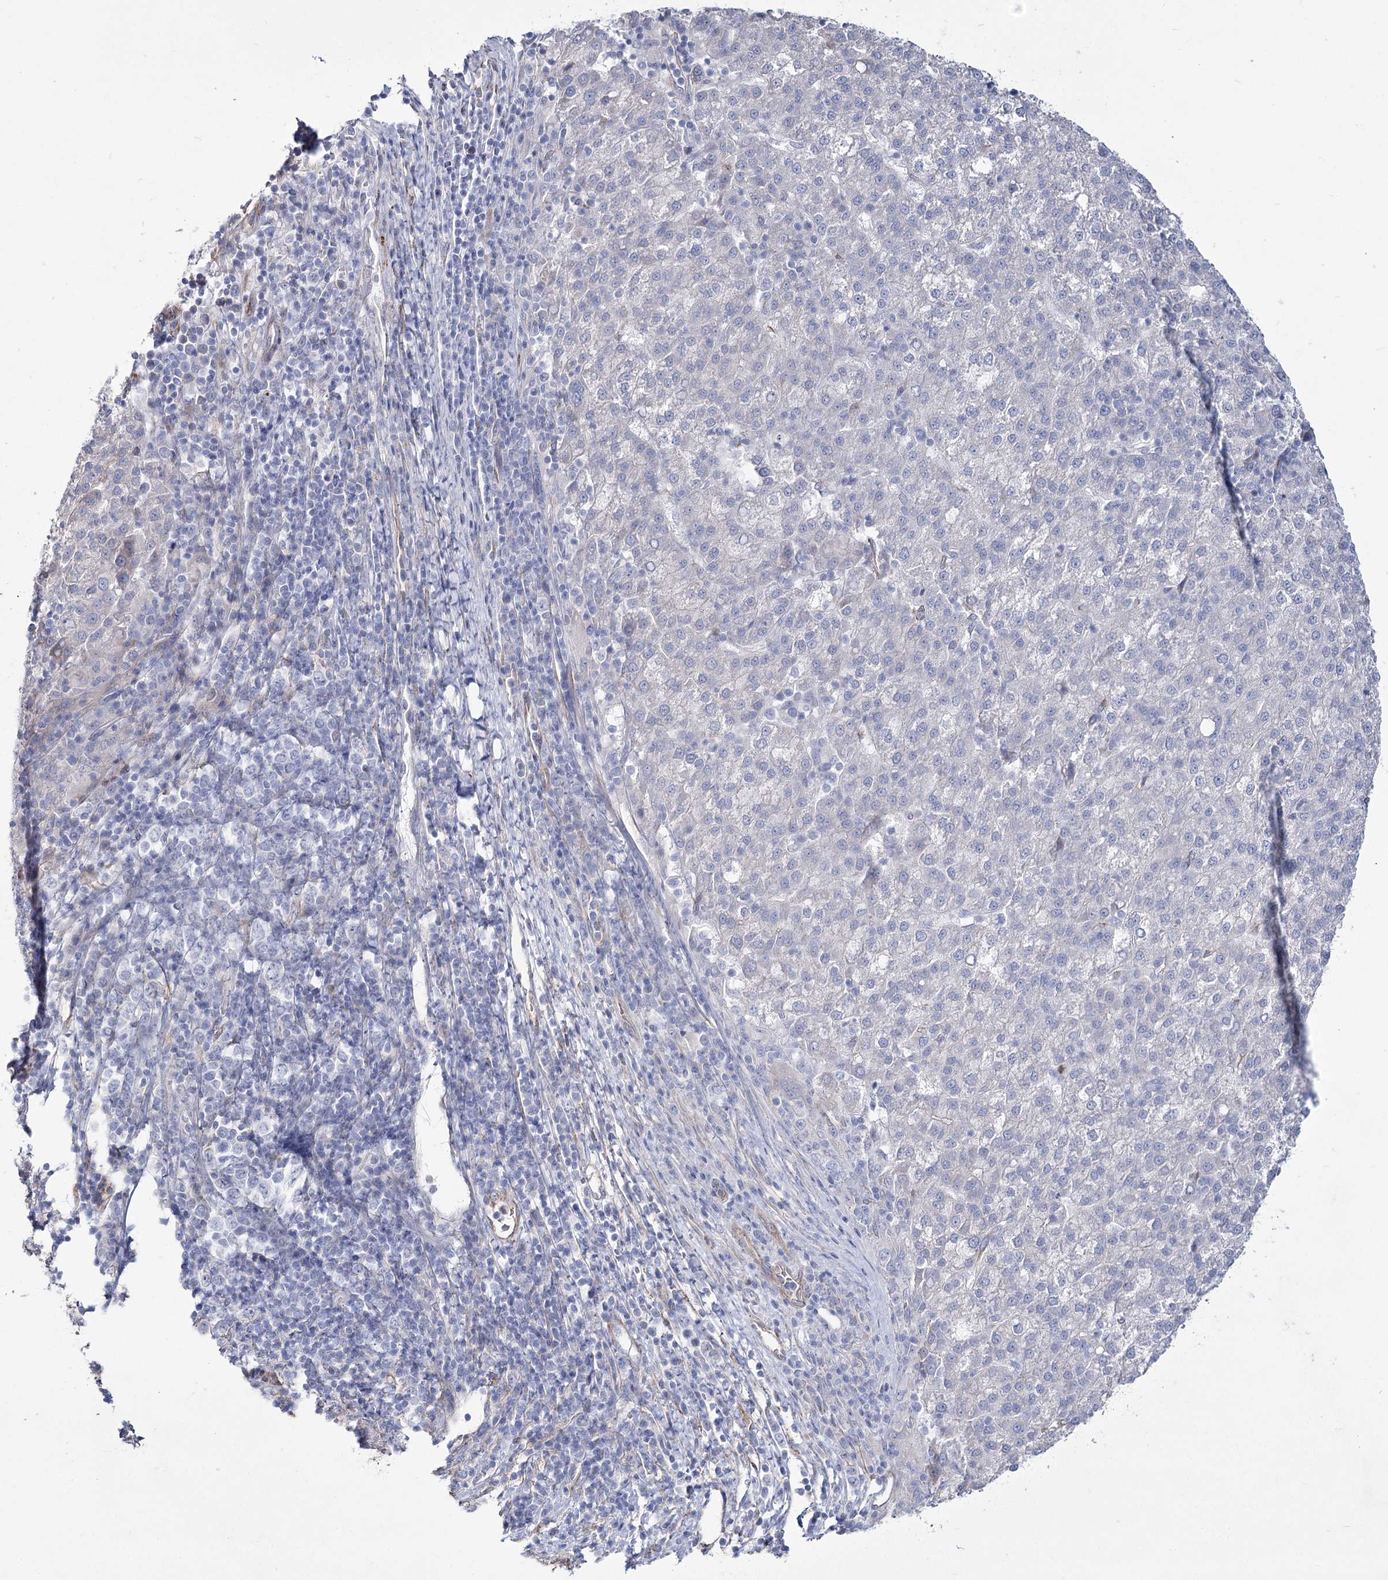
{"staining": {"intensity": "negative", "quantity": "none", "location": "none"}, "tissue": "liver cancer", "cell_type": "Tumor cells", "image_type": "cancer", "snomed": [{"axis": "morphology", "description": "Carcinoma, Hepatocellular, NOS"}, {"axis": "topography", "description": "Liver"}], "caption": "Immunohistochemistry (IHC) of hepatocellular carcinoma (liver) exhibits no staining in tumor cells. Nuclei are stained in blue.", "gene": "ME3", "patient": {"sex": "female", "age": 58}}